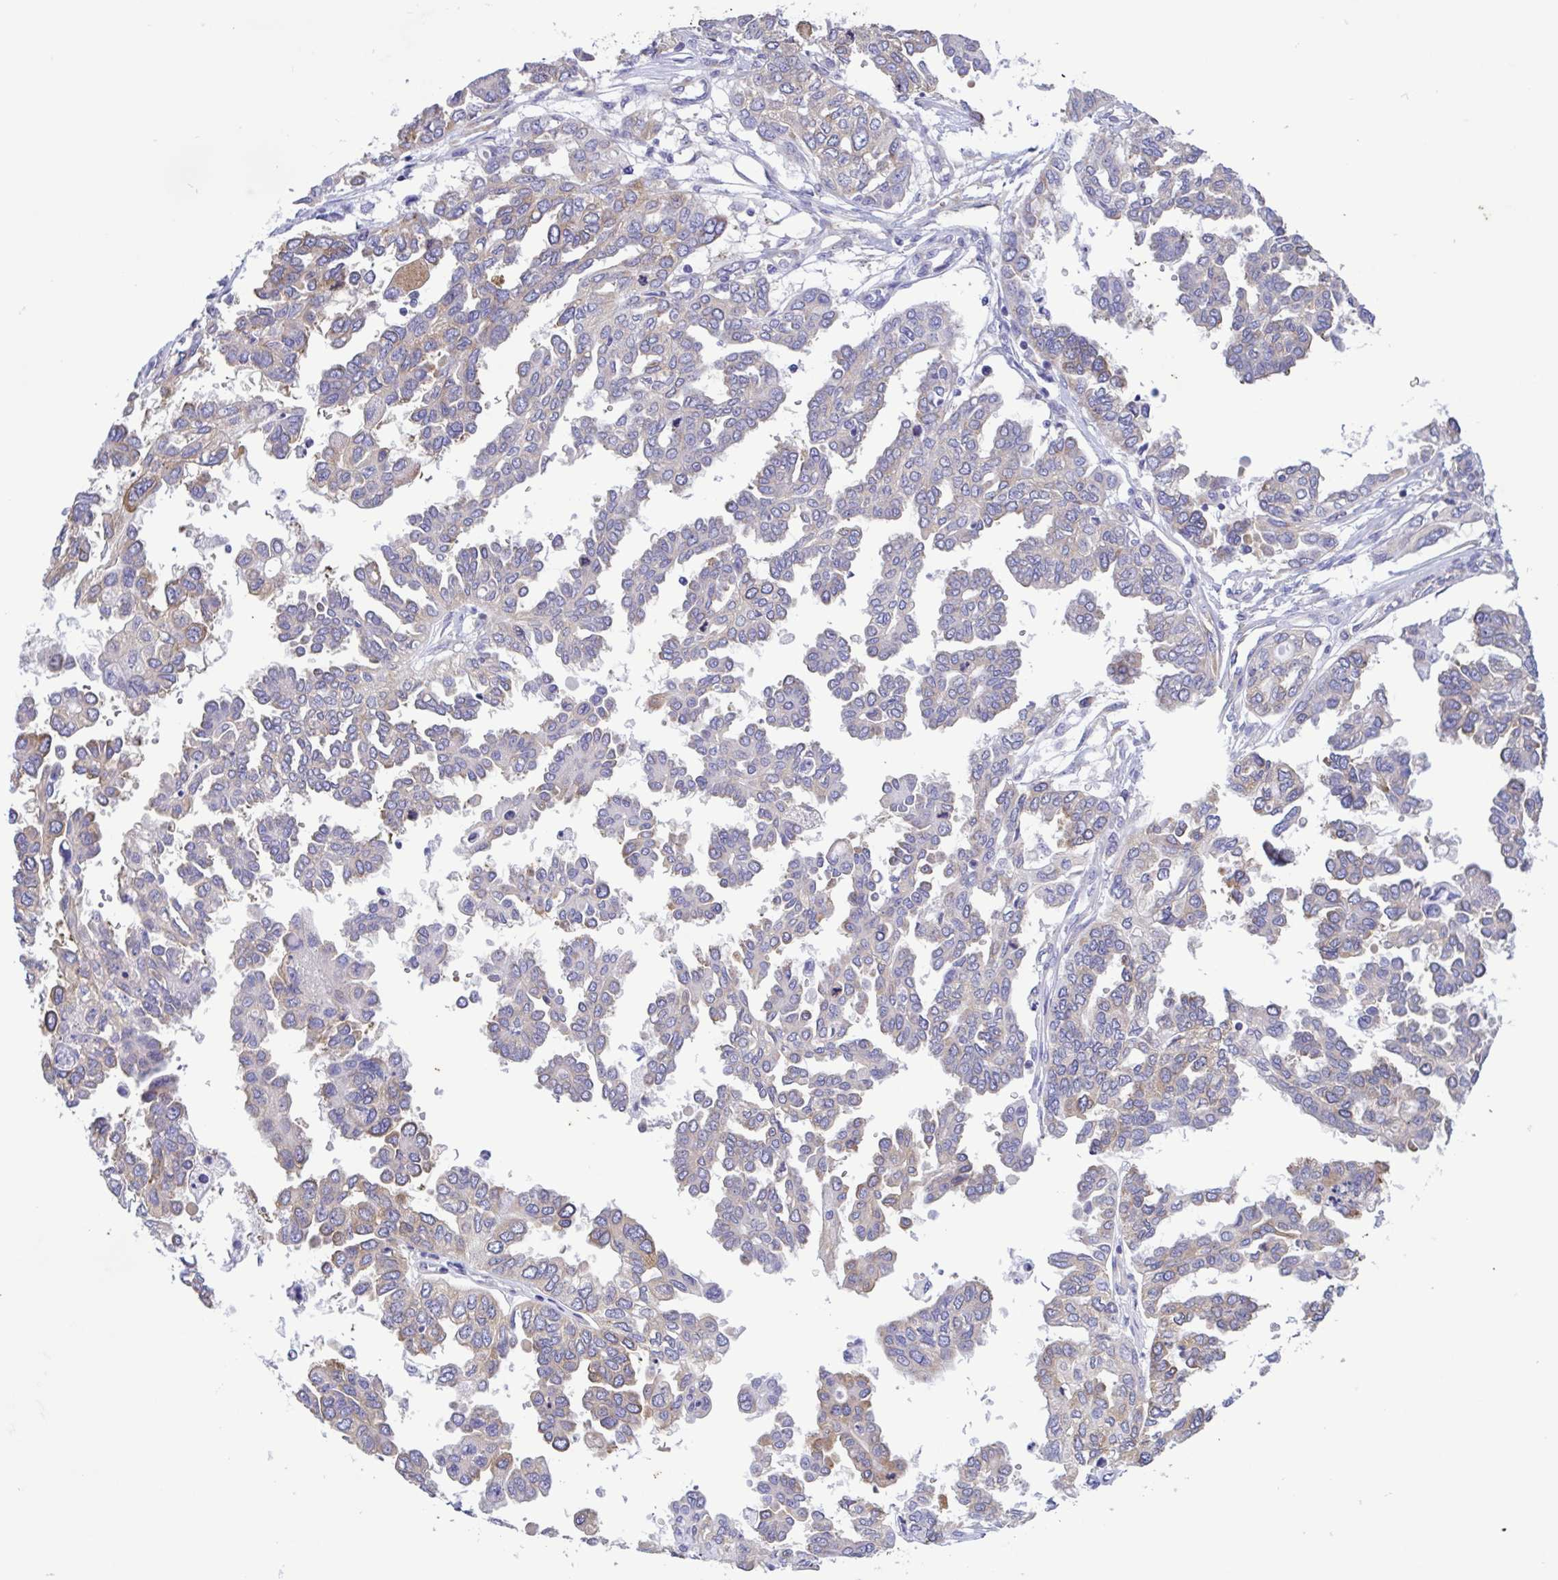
{"staining": {"intensity": "negative", "quantity": "none", "location": "none"}, "tissue": "ovarian cancer", "cell_type": "Tumor cells", "image_type": "cancer", "snomed": [{"axis": "morphology", "description": "Cystadenocarcinoma, serous, NOS"}, {"axis": "topography", "description": "Ovary"}], "caption": "A micrograph of ovarian serous cystadenocarcinoma stained for a protein demonstrates no brown staining in tumor cells. Brightfield microscopy of immunohistochemistry stained with DAB (brown) and hematoxylin (blue), captured at high magnification.", "gene": "TNNI3", "patient": {"sex": "female", "age": 53}}